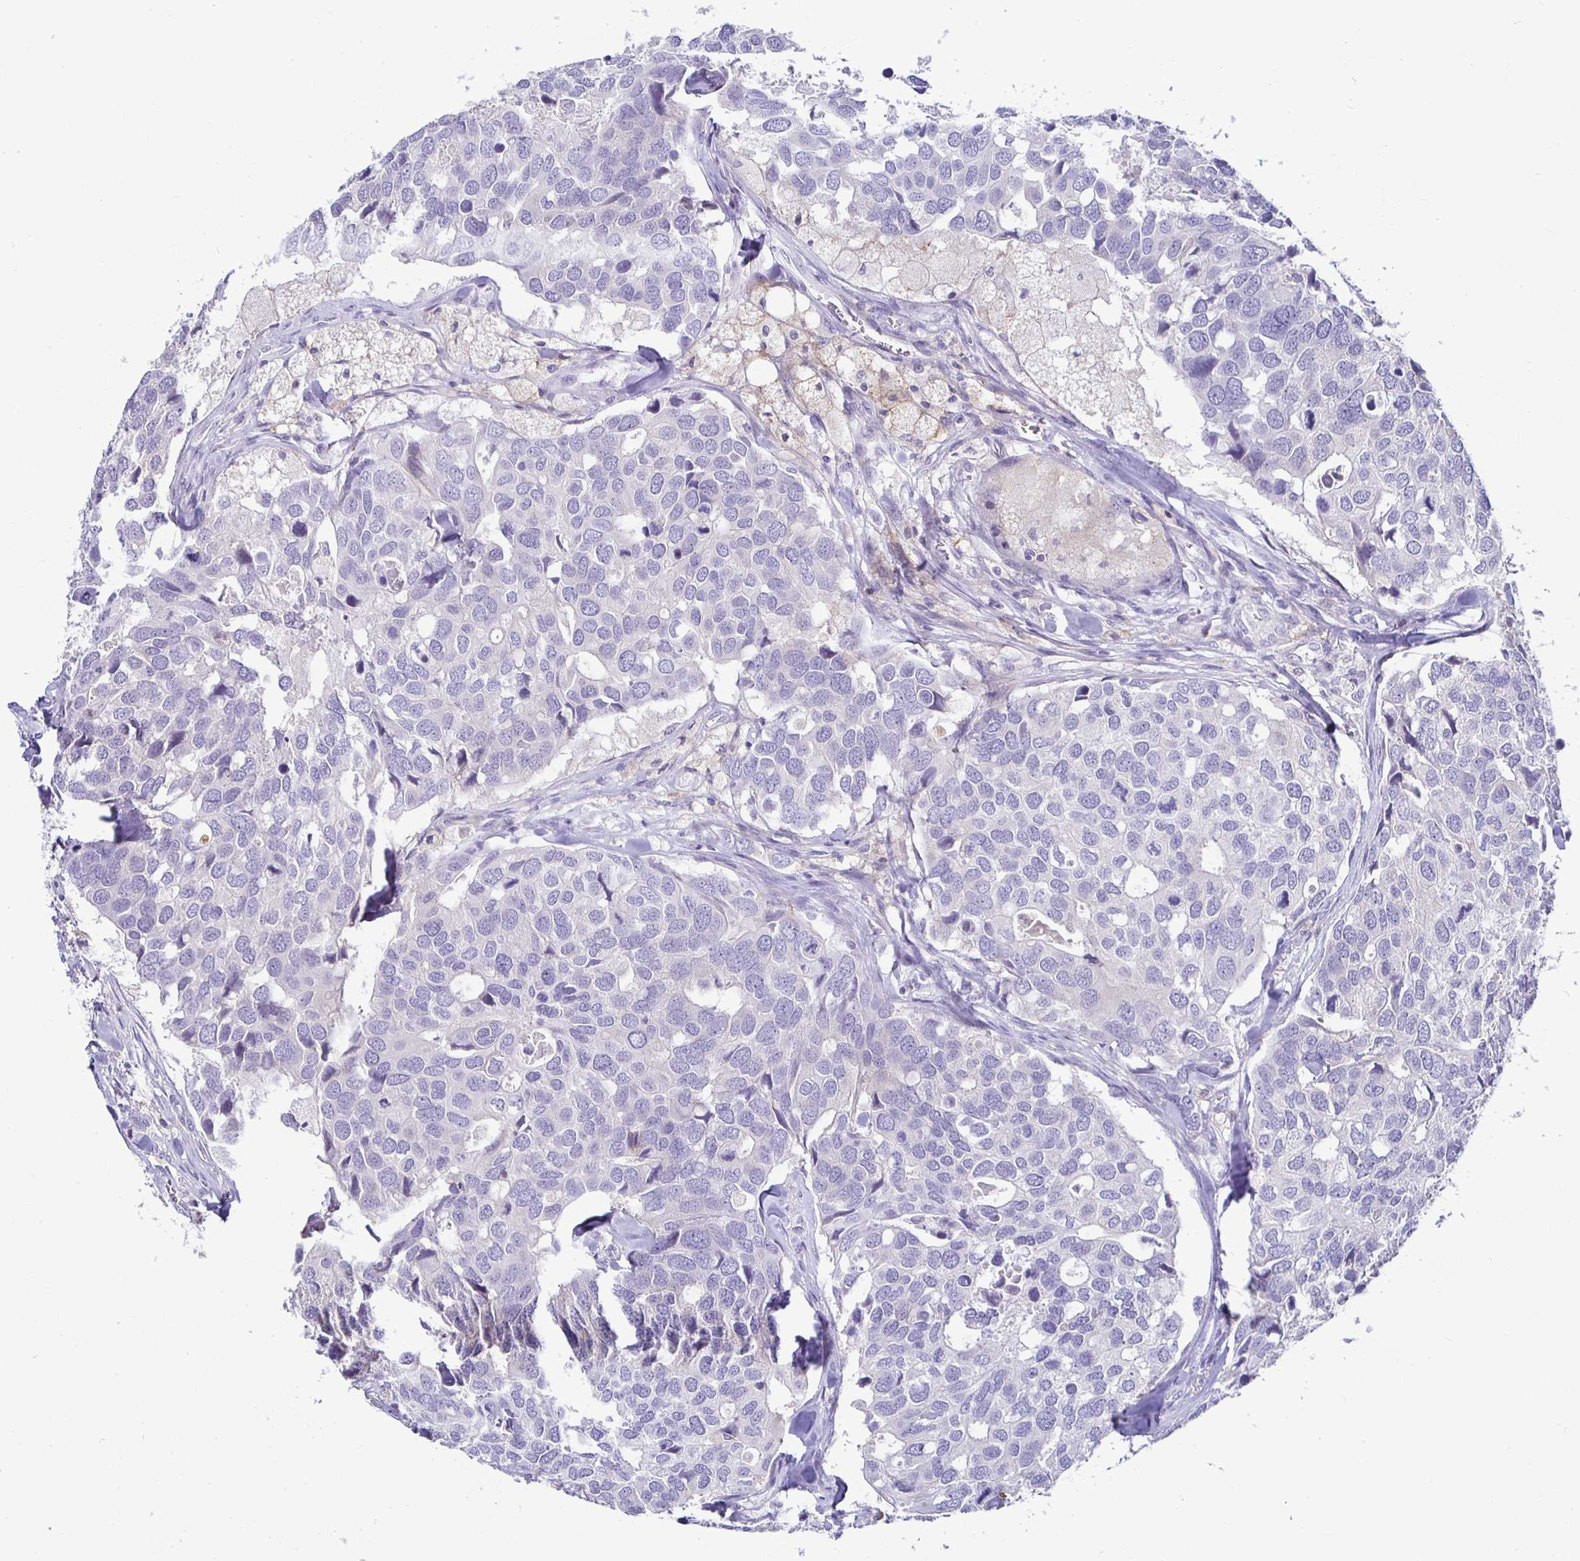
{"staining": {"intensity": "negative", "quantity": "none", "location": "none"}, "tissue": "breast cancer", "cell_type": "Tumor cells", "image_type": "cancer", "snomed": [{"axis": "morphology", "description": "Duct carcinoma"}, {"axis": "topography", "description": "Breast"}], "caption": "A photomicrograph of human breast cancer (infiltrating ductal carcinoma) is negative for staining in tumor cells.", "gene": "SIRPA", "patient": {"sex": "female", "age": 83}}